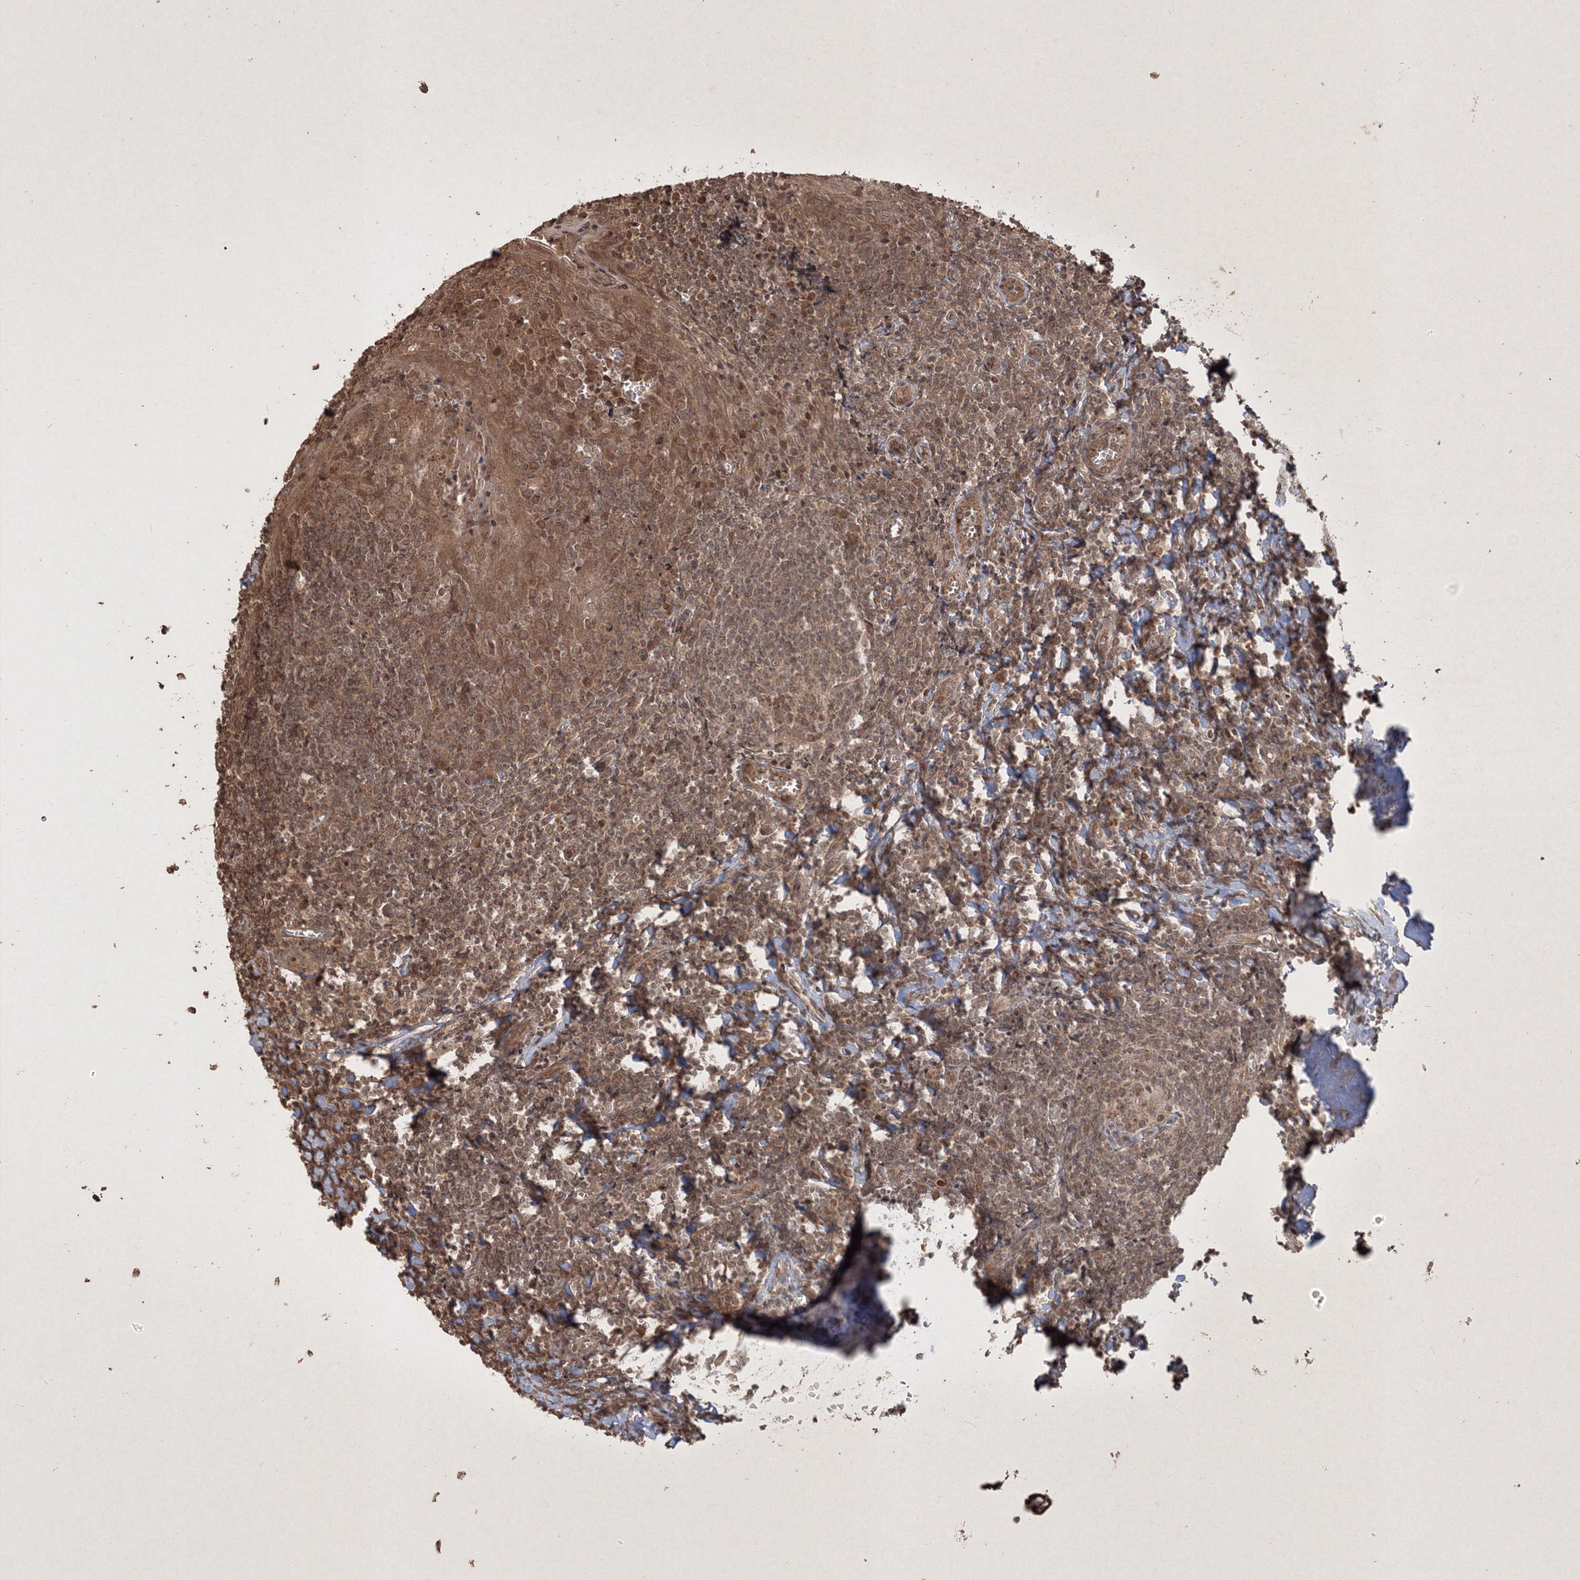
{"staining": {"intensity": "moderate", "quantity": ">75%", "location": "cytoplasmic/membranous"}, "tissue": "tonsil", "cell_type": "Germinal center cells", "image_type": "normal", "snomed": [{"axis": "morphology", "description": "Normal tissue, NOS"}, {"axis": "topography", "description": "Tonsil"}], "caption": "Normal tonsil displays moderate cytoplasmic/membranous expression in approximately >75% of germinal center cells, visualized by immunohistochemistry. (Stains: DAB (3,3'-diaminobenzidine) in brown, nuclei in blue, Microscopy: brightfield microscopy at high magnification).", "gene": "PELI3", "patient": {"sex": "male", "age": 27}}